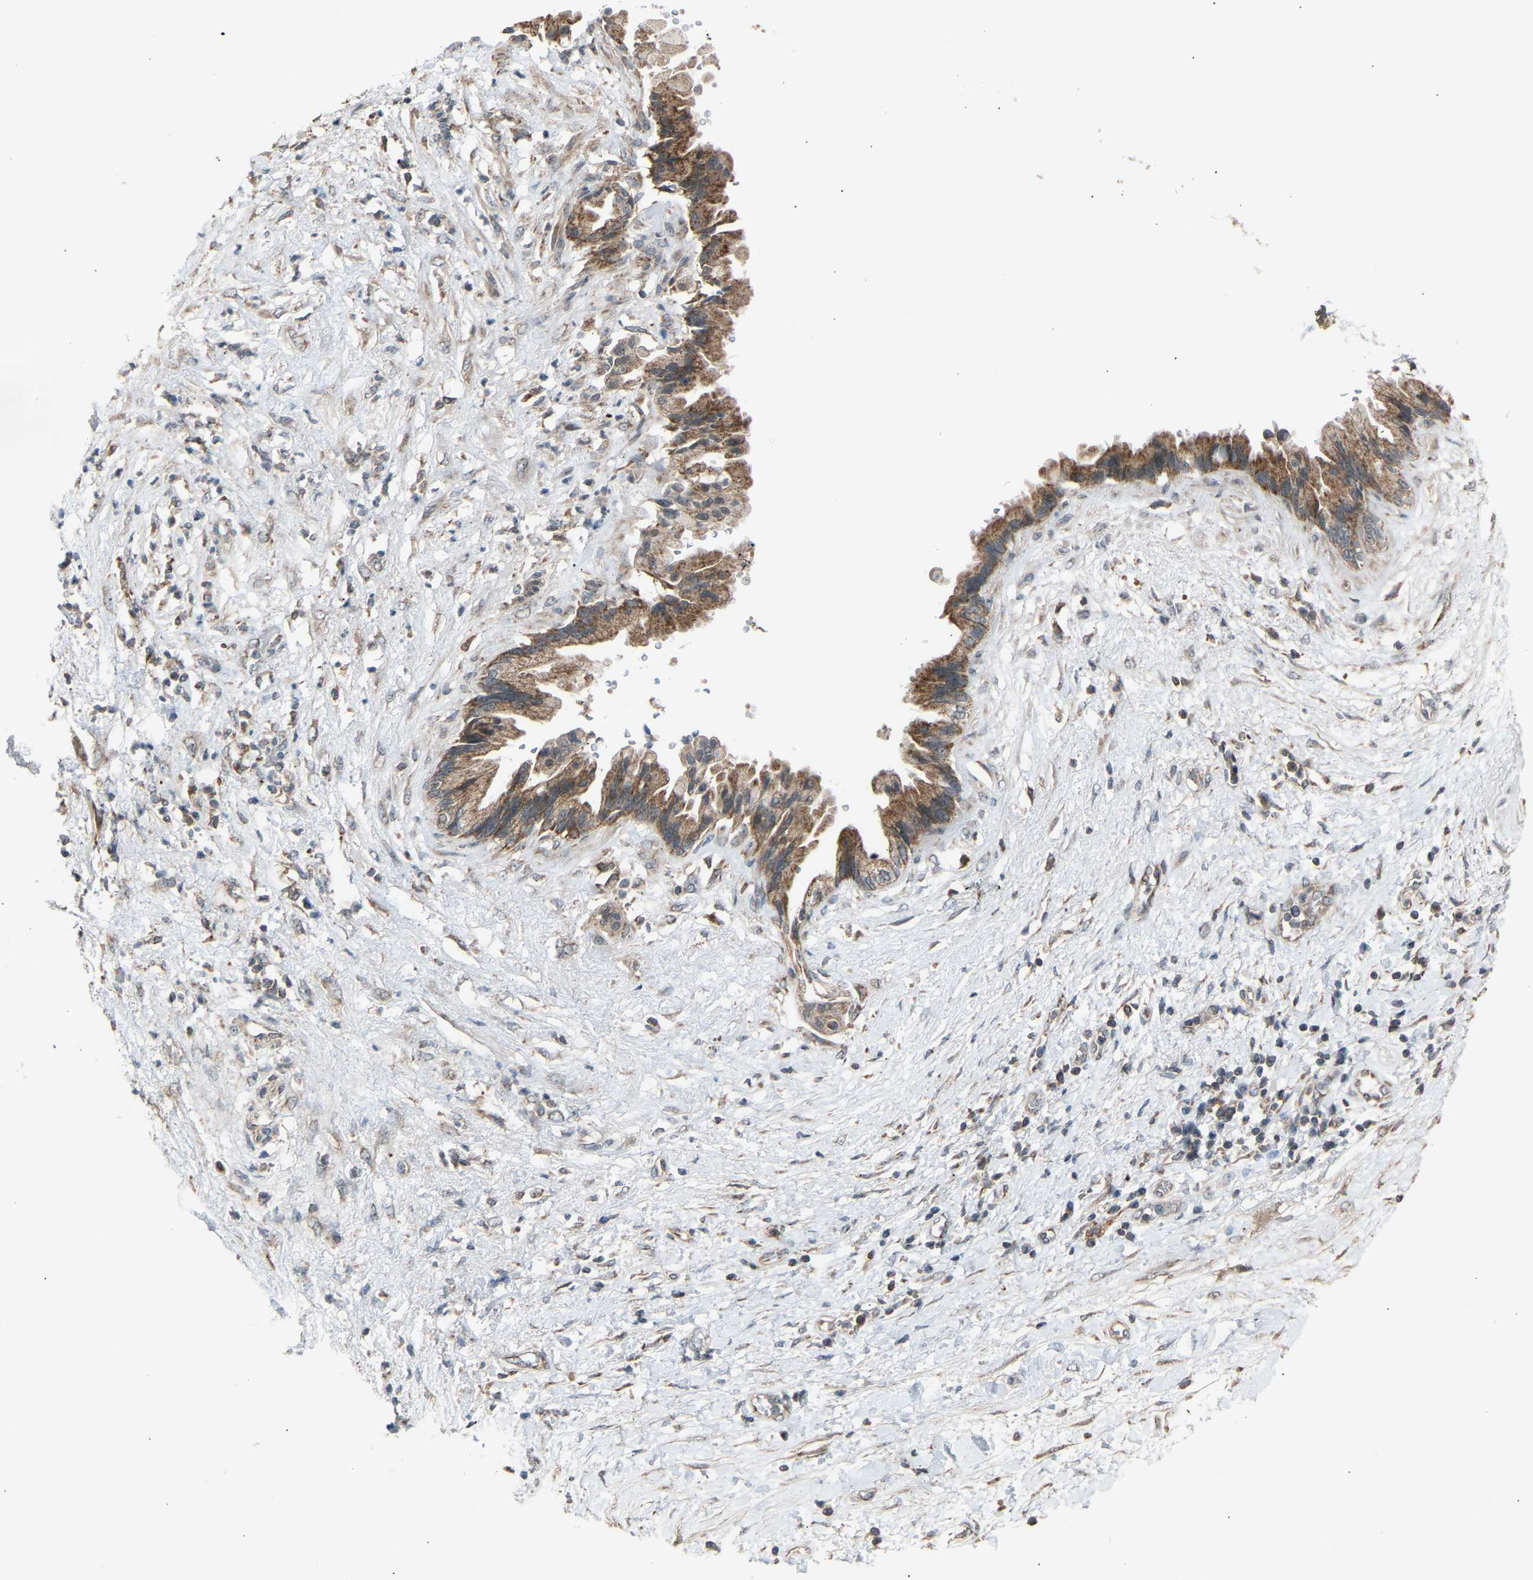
{"staining": {"intensity": "moderate", "quantity": ">75%", "location": "cytoplasmic/membranous"}, "tissue": "pancreatic cancer", "cell_type": "Tumor cells", "image_type": "cancer", "snomed": [{"axis": "morphology", "description": "Adenocarcinoma, NOS"}, {"axis": "topography", "description": "Pancreas"}], "caption": "IHC histopathology image of pancreatic cancer stained for a protein (brown), which displays medium levels of moderate cytoplasmic/membranous staining in approximately >75% of tumor cells.", "gene": "SLIRP", "patient": {"sex": "female", "age": 60}}